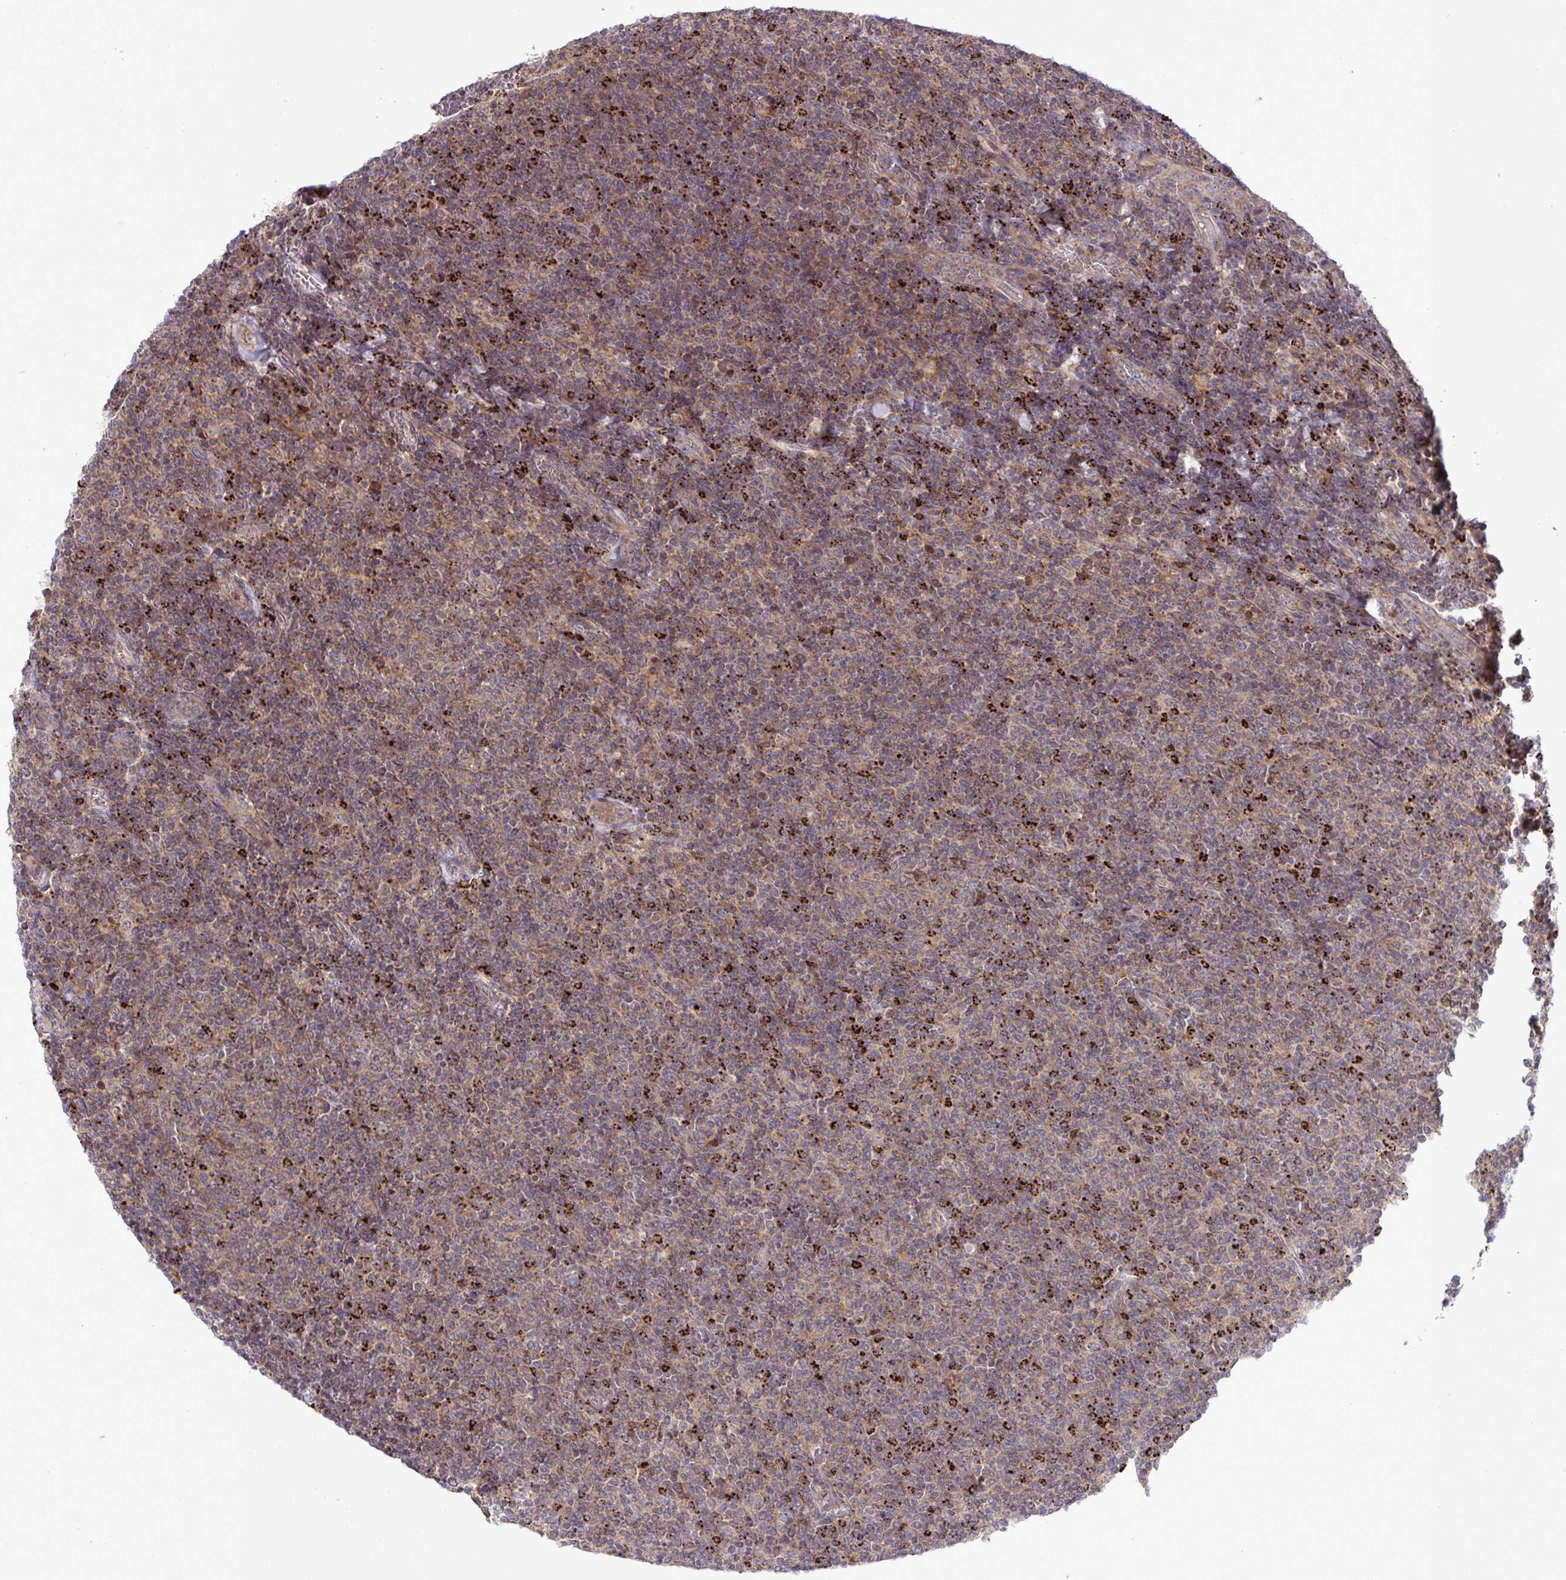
{"staining": {"intensity": "weak", "quantity": ">75%", "location": "cytoplasmic/membranous"}, "tissue": "lymphoma", "cell_type": "Tumor cells", "image_type": "cancer", "snomed": [{"axis": "morphology", "description": "Malignant lymphoma, non-Hodgkin's type, Low grade"}, {"axis": "topography", "description": "Lymph node"}], "caption": "Immunohistochemical staining of human lymphoma exhibits low levels of weak cytoplasmic/membranous protein staining in about >75% of tumor cells.", "gene": "SLC9A6", "patient": {"sex": "male", "age": 52}}